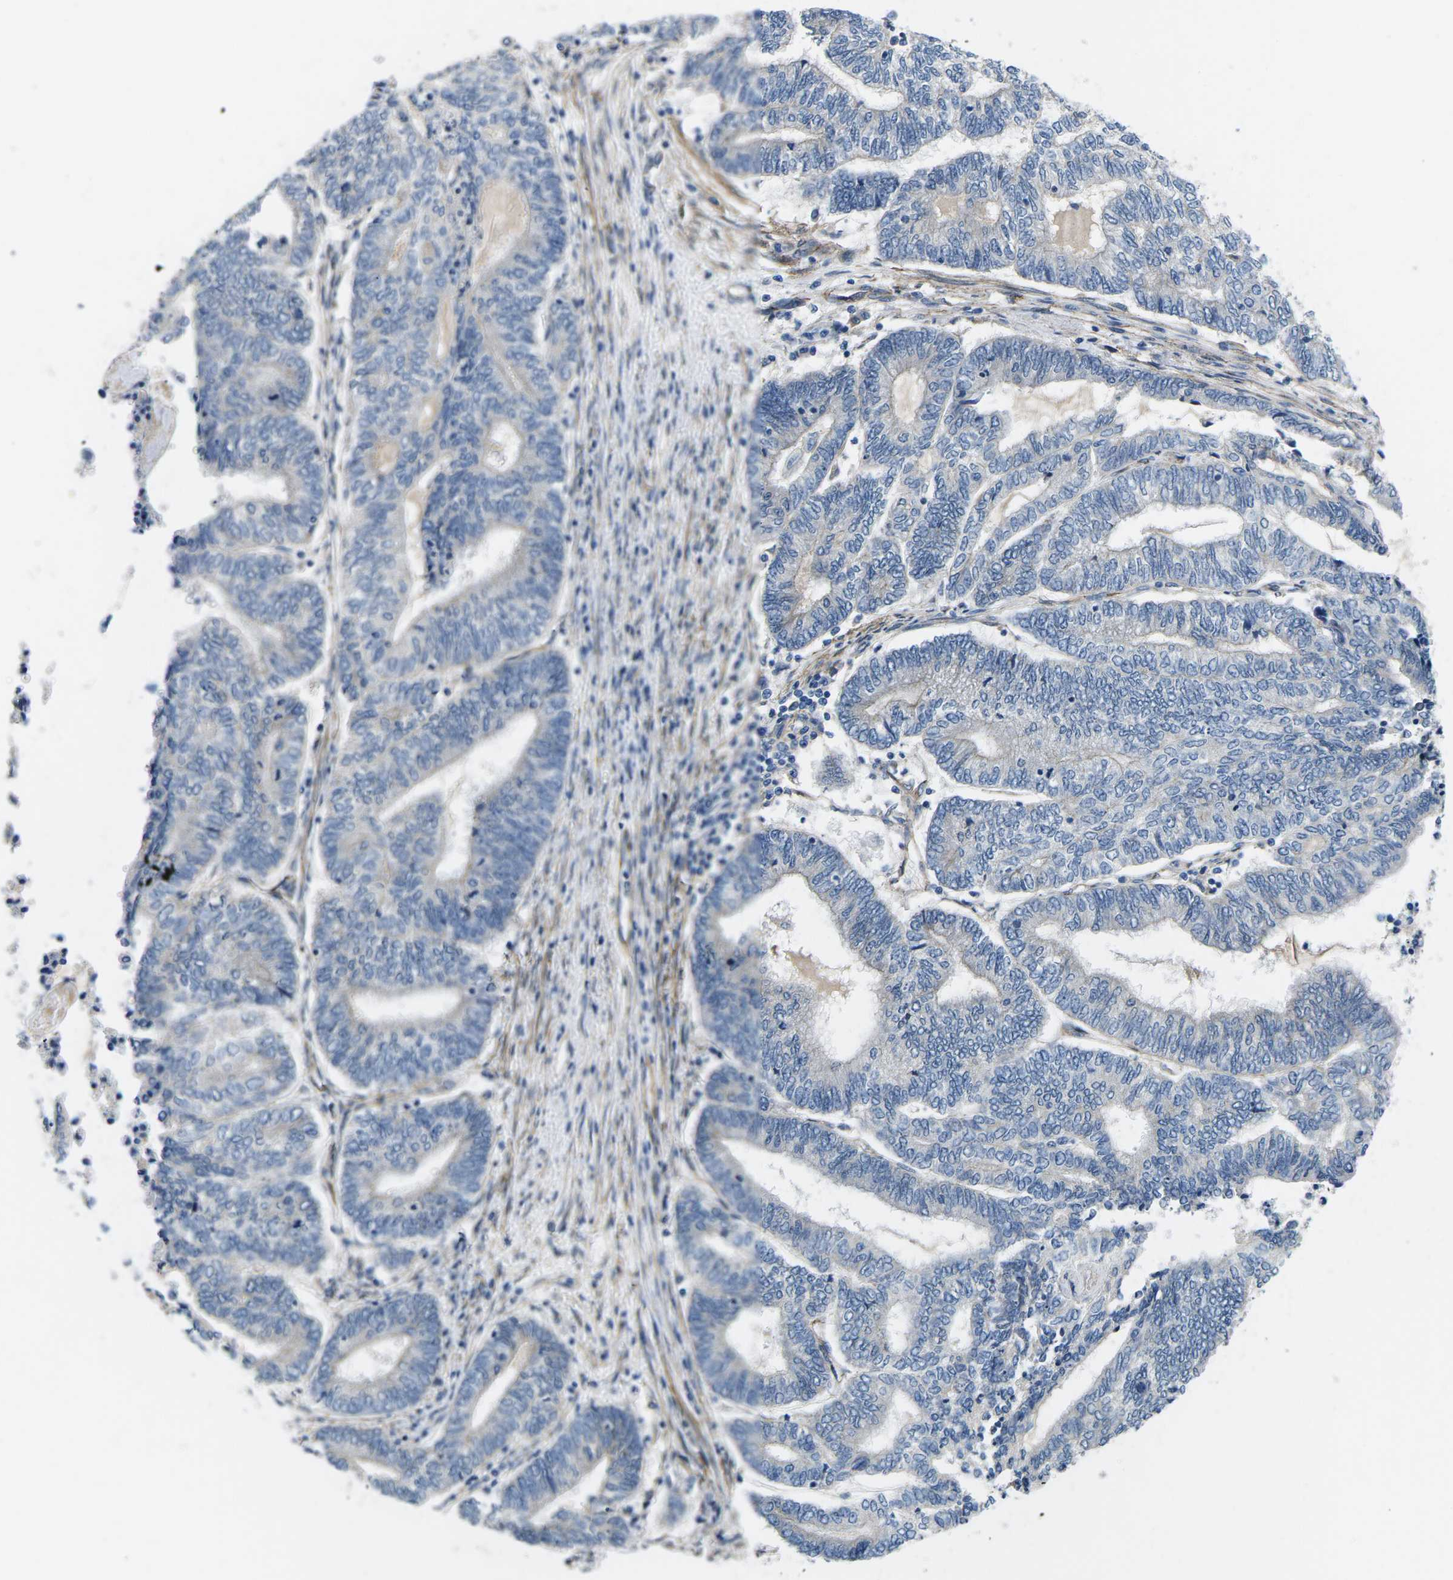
{"staining": {"intensity": "negative", "quantity": "none", "location": "none"}, "tissue": "endometrial cancer", "cell_type": "Tumor cells", "image_type": "cancer", "snomed": [{"axis": "morphology", "description": "Adenocarcinoma, NOS"}, {"axis": "topography", "description": "Uterus"}, {"axis": "topography", "description": "Endometrium"}], "caption": "Tumor cells show no significant staining in endometrial cancer. (Brightfield microscopy of DAB (3,3'-diaminobenzidine) immunohistochemistry at high magnification).", "gene": "CTNND1", "patient": {"sex": "female", "age": 70}}